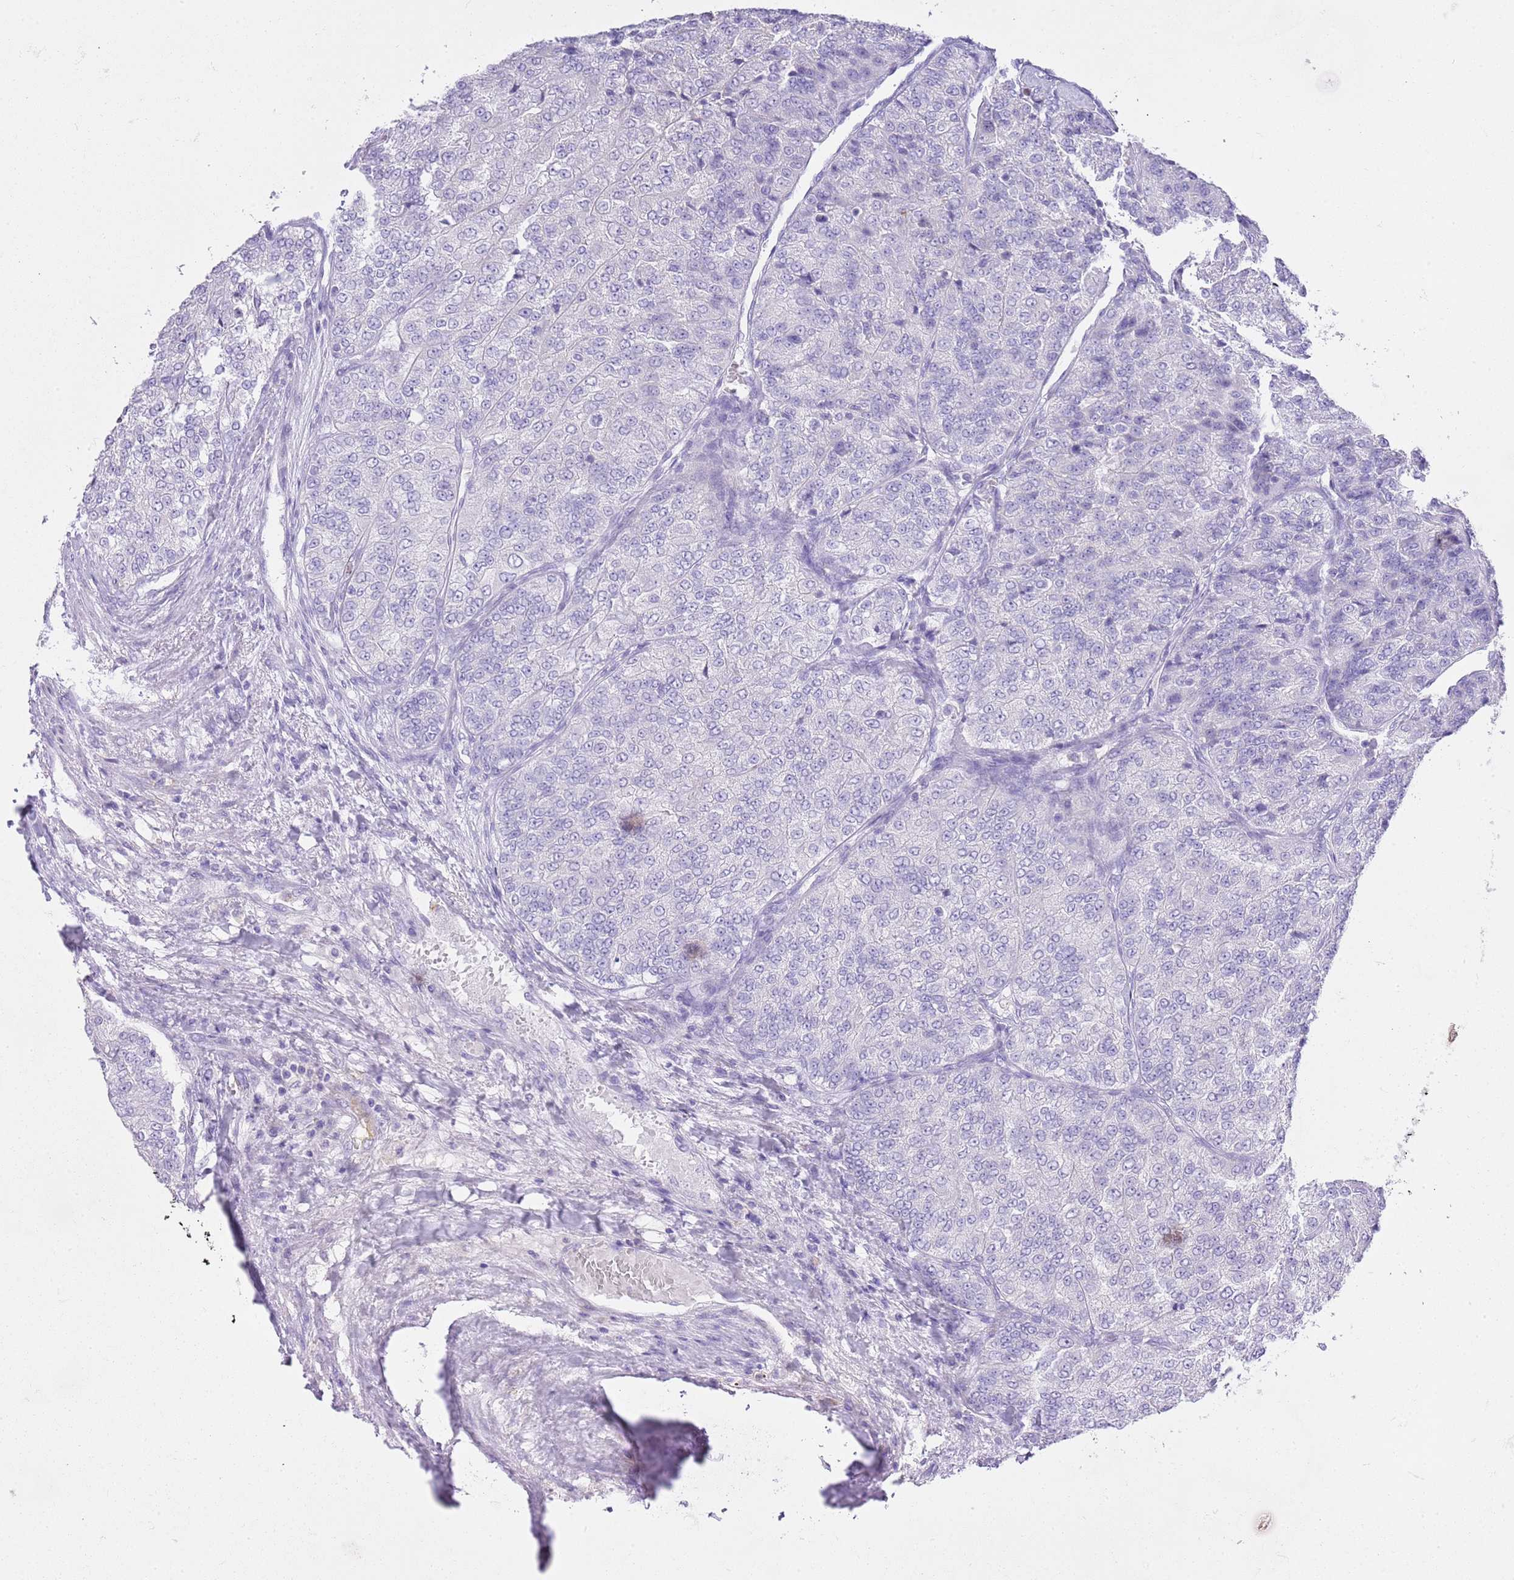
{"staining": {"intensity": "negative", "quantity": "none", "location": "none"}, "tissue": "renal cancer", "cell_type": "Tumor cells", "image_type": "cancer", "snomed": [{"axis": "morphology", "description": "Adenocarcinoma, NOS"}, {"axis": "topography", "description": "Kidney"}], "caption": "The histopathology image reveals no staining of tumor cells in renal adenocarcinoma. Brightfield microscopy of immunohistochemistry stained with DAB (brown) and hematoxylin (blue), captured at high magnification.", "gene": "OR2Z1", "patient": {"sex": "female", "age": 63}}